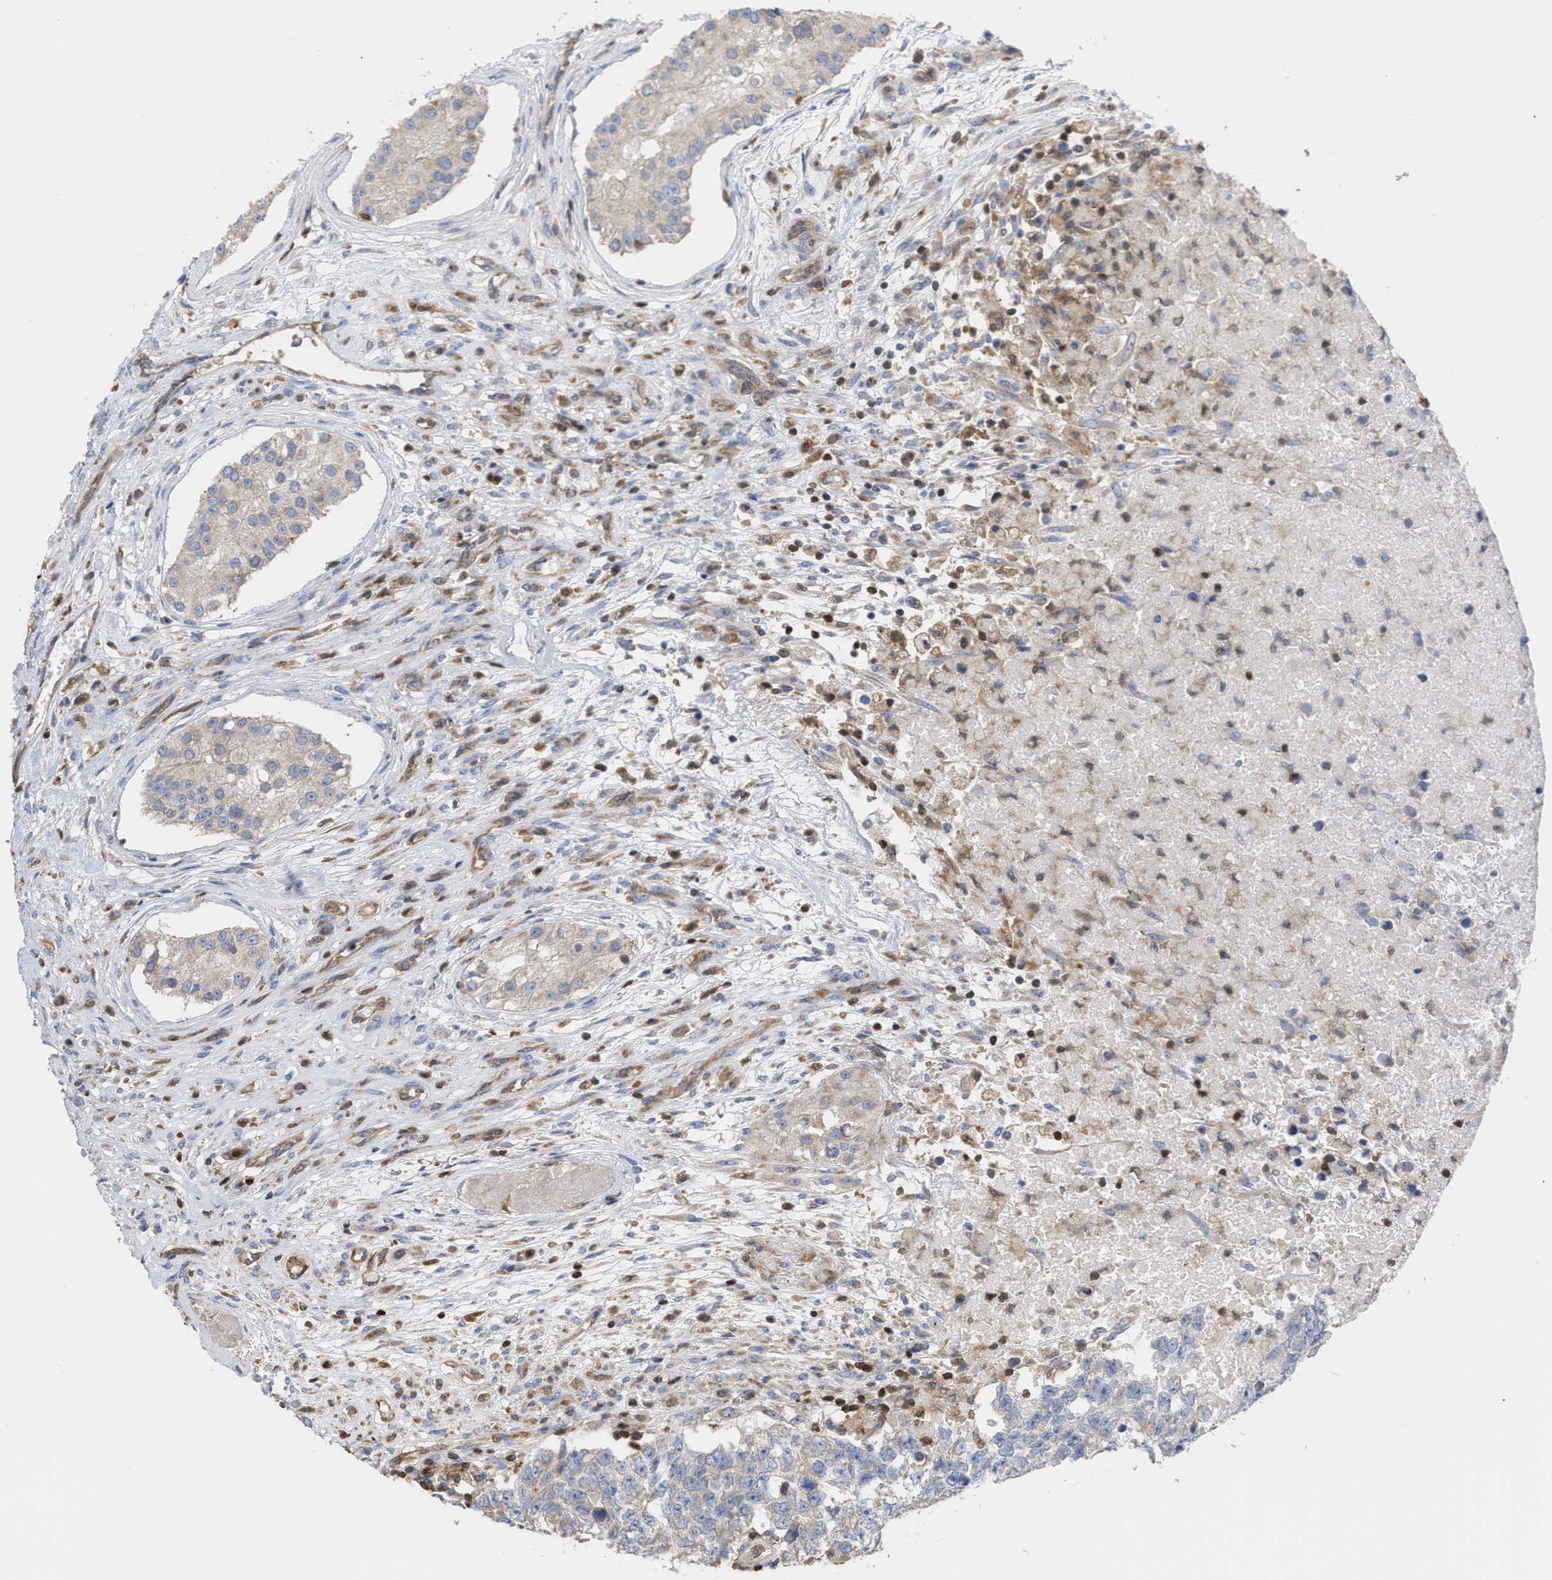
{"staining": {"intensity": "weak", "quantity": "<25%", "location": "cytoplasmic/membranous"}, "tissue": "testis cancer", "cell_type": "Tumor cells", "image_type": "cancer", "snomed": [{"axis": "morphology", "description": "Carcinoma, Embryonal, NOS"}, {"axis": "topography", "description": "Testis"}], "caption": "DAB (3,3'-diaminobenzidine) immunohistochemical staining of human testis cancer displays no significant expression in tumor cells.", "gene": "GIMAP4", "patient": {"sex": "male", "age": 25}}